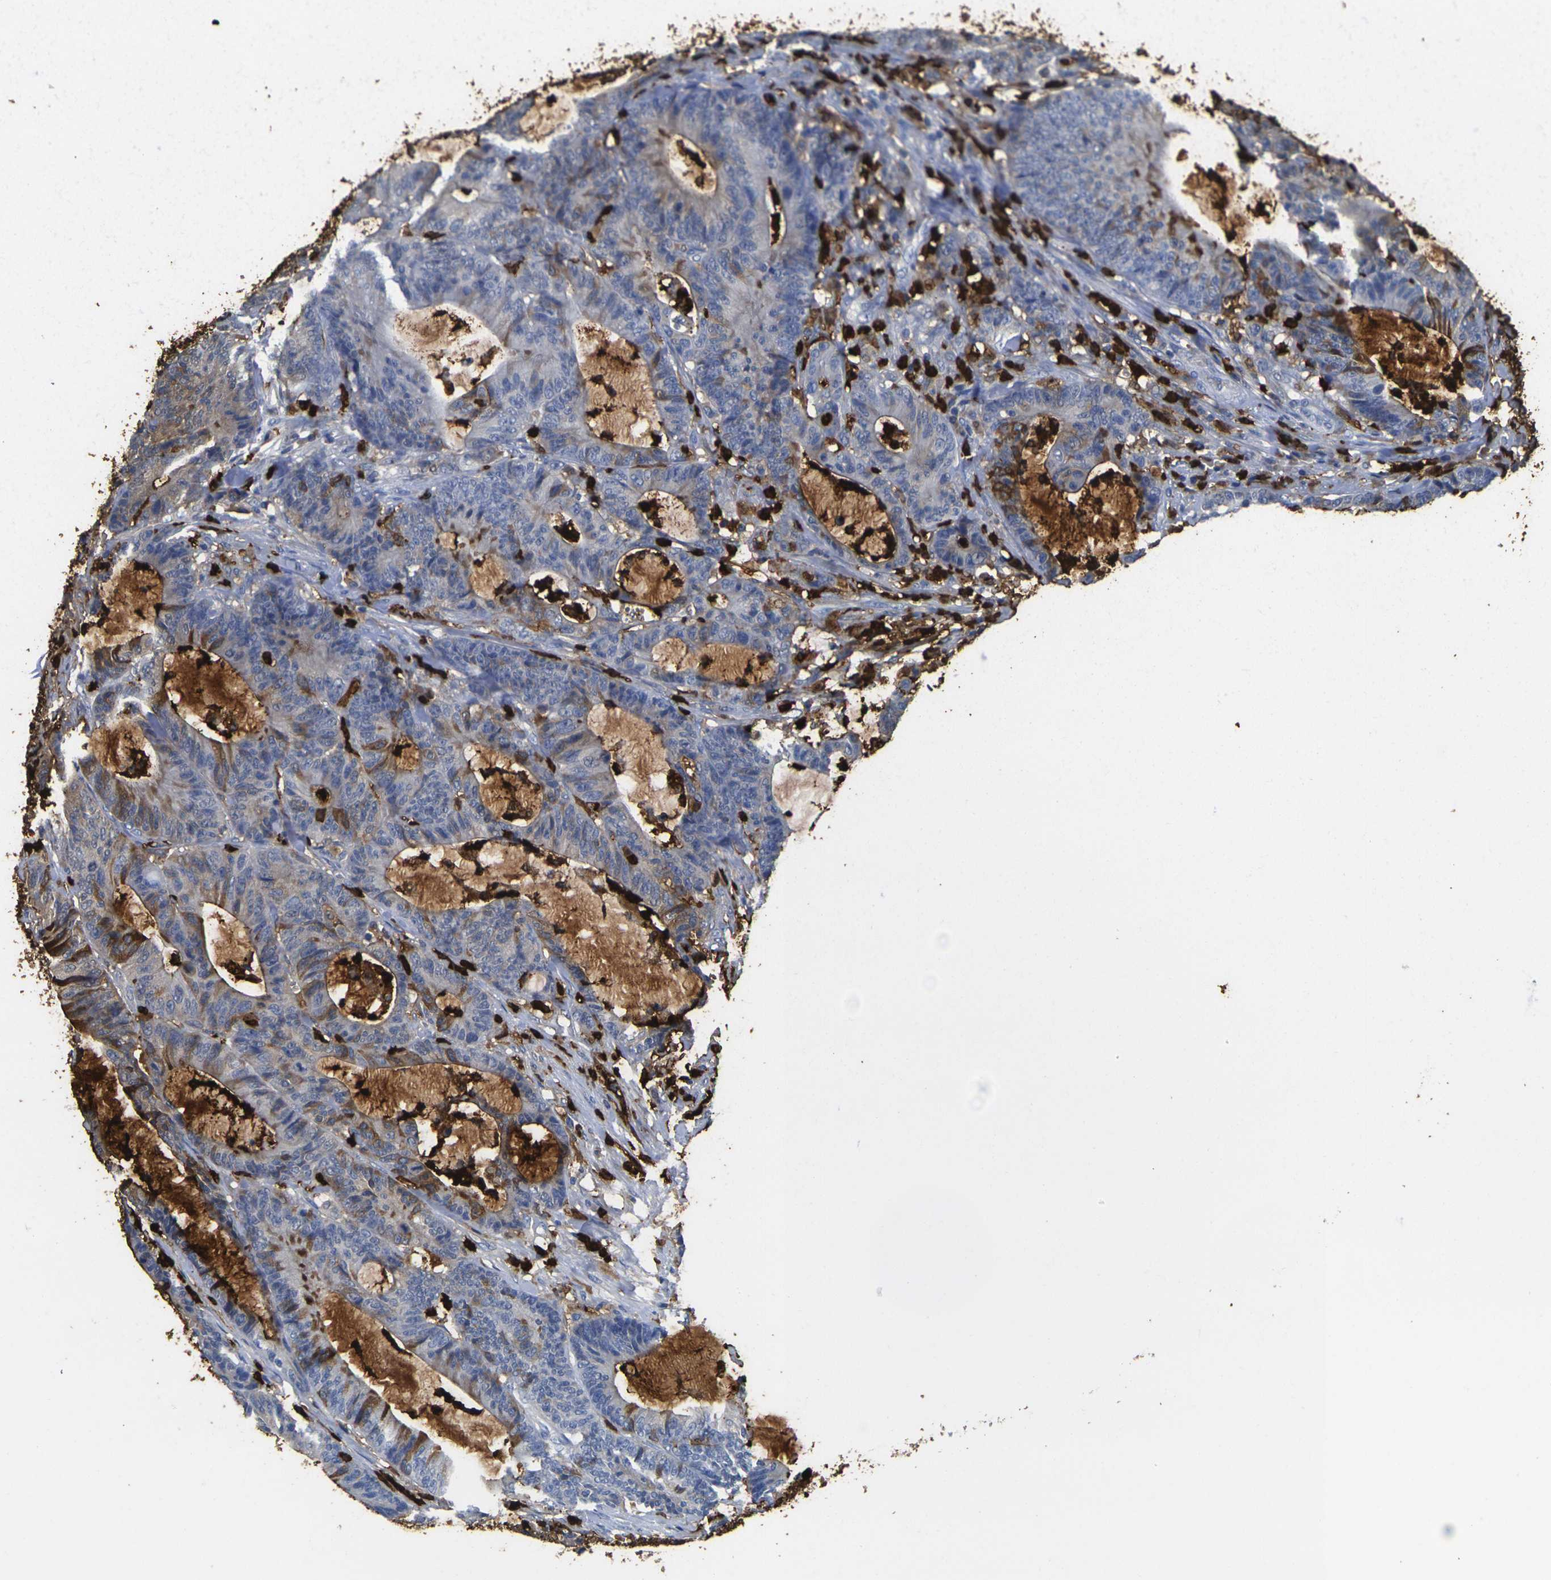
{"staining": {"intensity": "moderate", "quantity": "<25%", "location": "cytoplasmic/membranous"}, "tissue": "colorectal cancer", "cell_type": "Tumor cells", "image_type": "cancer", "snomed": [{"axis": "morphology", "description": "Adenocarcinoma, NOS"}, {"axis": "topography", "description": "Colon"}], "caption": "Human colorectal cancer stained for a protein (brown) shows moderate cytoplasmic/membranous positive positivity in approximately <25% of tumor cells.", "gene": "S100A9", "patient": {"sex": "female", "age": 84}}